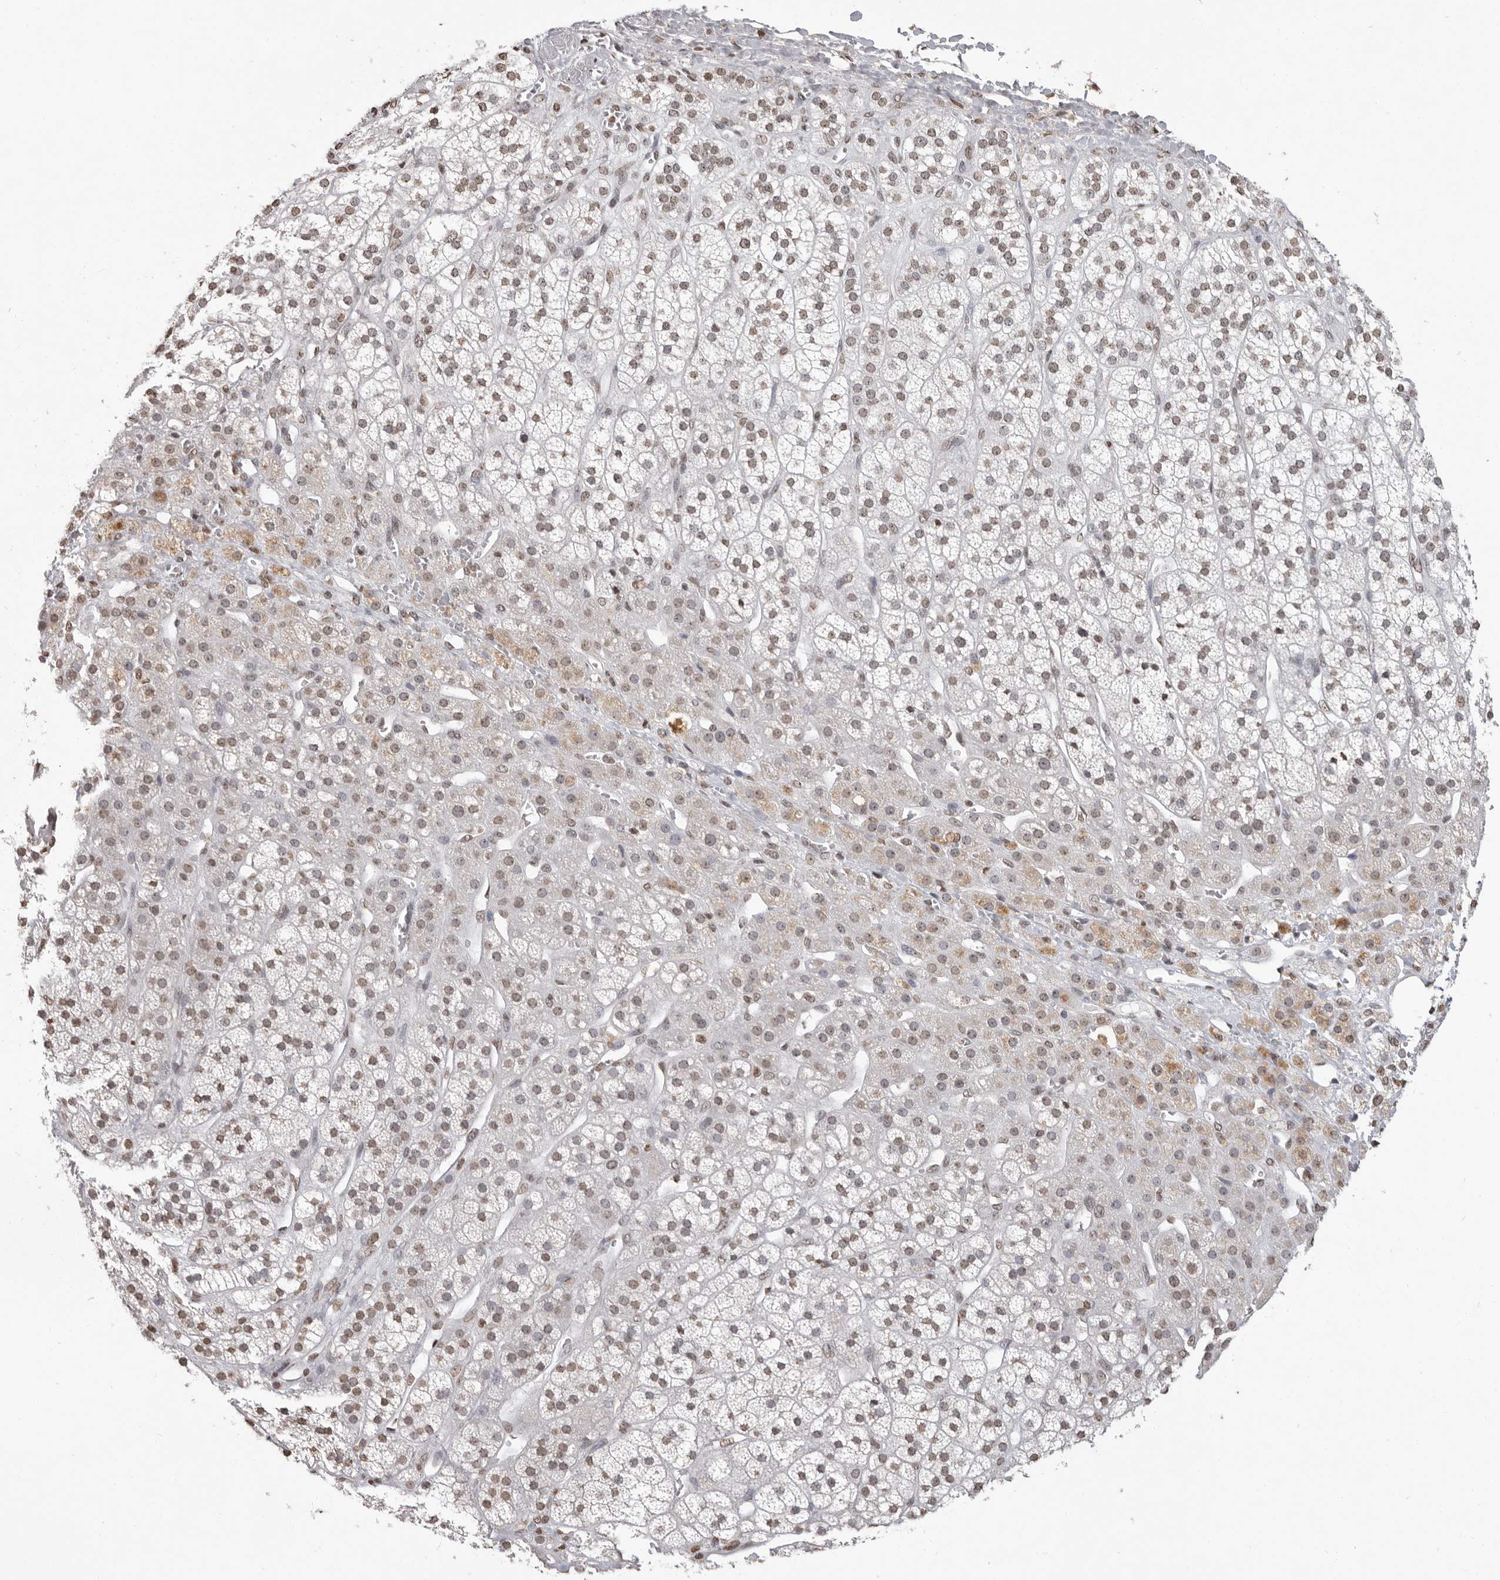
{"staining": {"intensity": "weak", "quantity": "25%-75%", "location": "cytoplasmic/membranous,nuclear"}, "tissue": "adrenal gland", "cell_type": "Glandular cells", "image_type": "normal", "snomed": [{"axis": "morphology", "description": "Normal tissue, NOS"}, {"axis": "topography", "description": "Adrenal gland"}], "caption": "IHC (DAB) staining of normal human adrenal gland demonstrates weak cytoplasmic/membranous,nuclear protein positivity in about 25%-75% of glandular cells. (DAB (3,3'-diaminobenzidine) = brown stain, brightfield microscopy at high magnification).", "gene": "WDR45", "patient": {"sex": "male", "age": 56}}